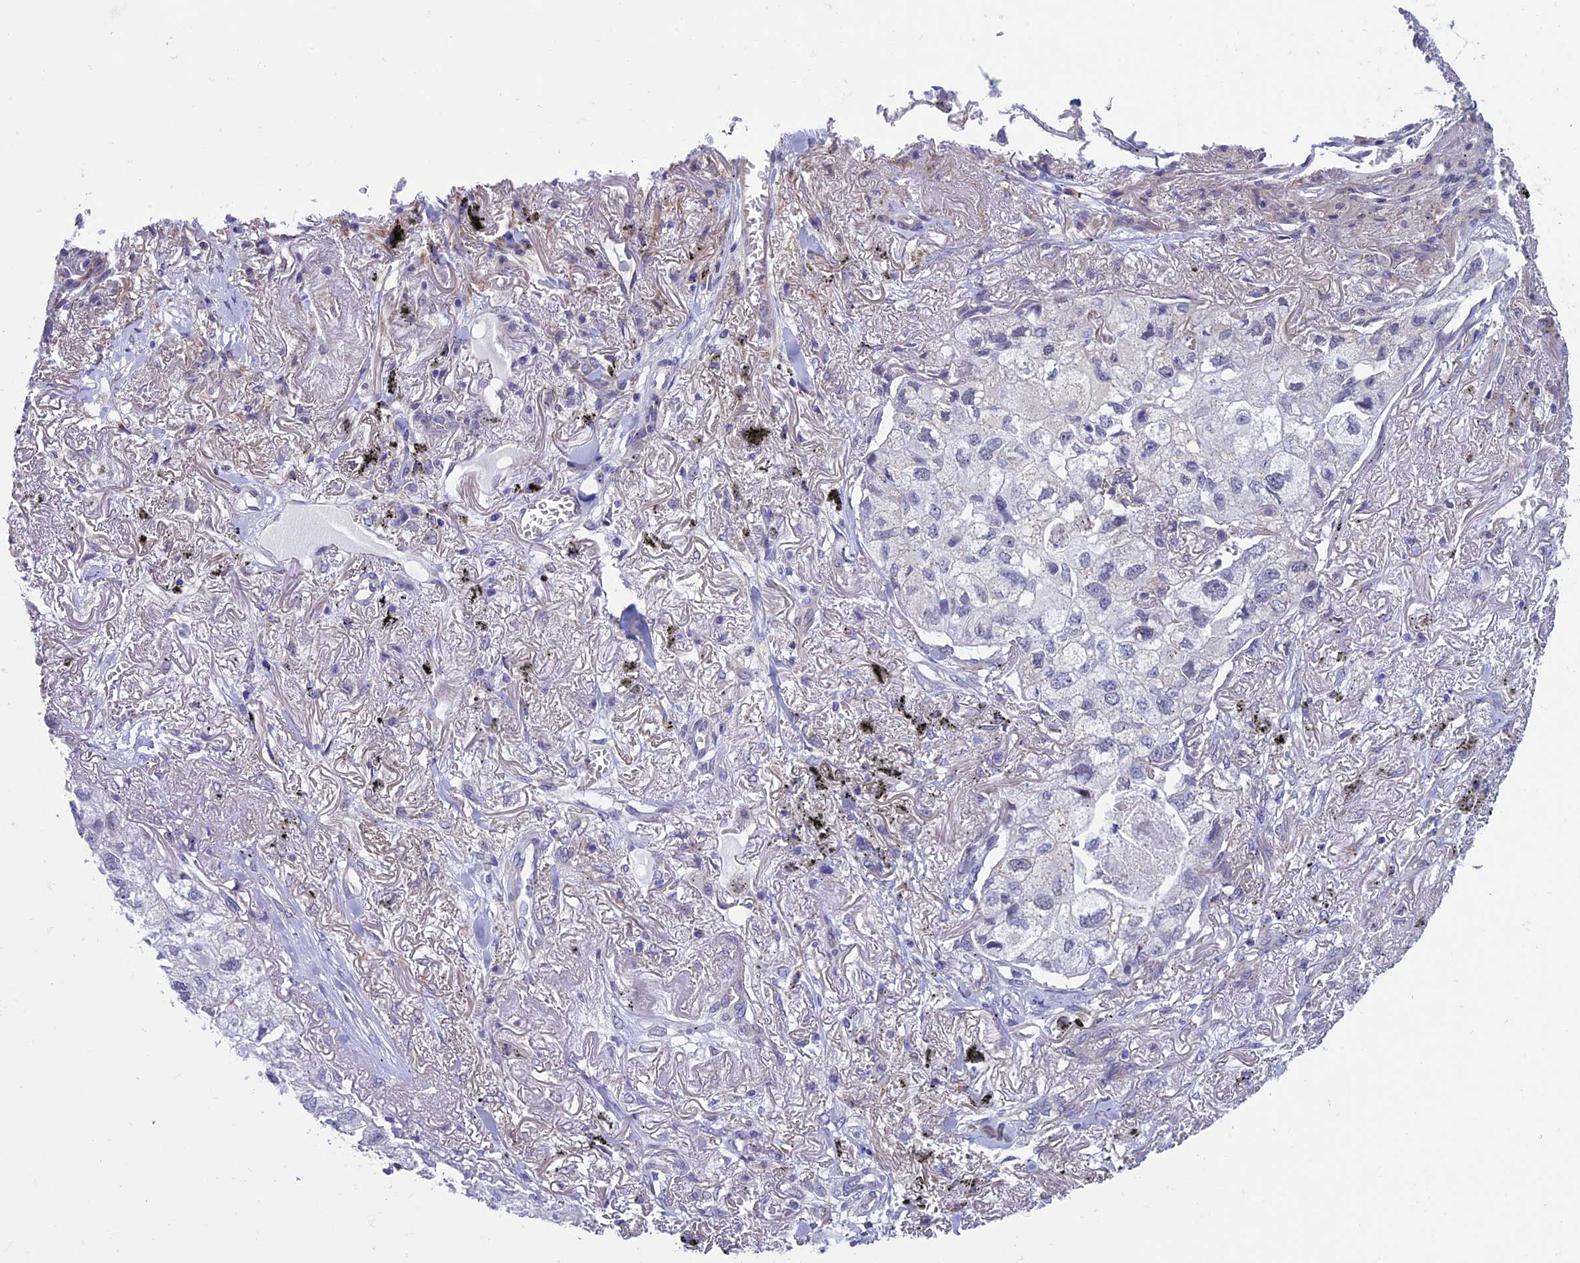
{"staining": {"intensity": "negative", "quantity": "none", "location": "none"}, "tissue": "lung cancer", "cell_type": "Tumor cells", "image_type": "cancer", "snomed": [{"axis": "morphology", "description": "Adenocarcinoma, NOS"}, {"axis": "topography", "description": "Lung"}], "caption": "Immunohistochemistry image of adenocarcinoma (lung) stained for a protein (brown), which demonstrates no positivity in tumor cells.", "gene": "MFSD12", "patient": {"sex": "male", "age": 65}}